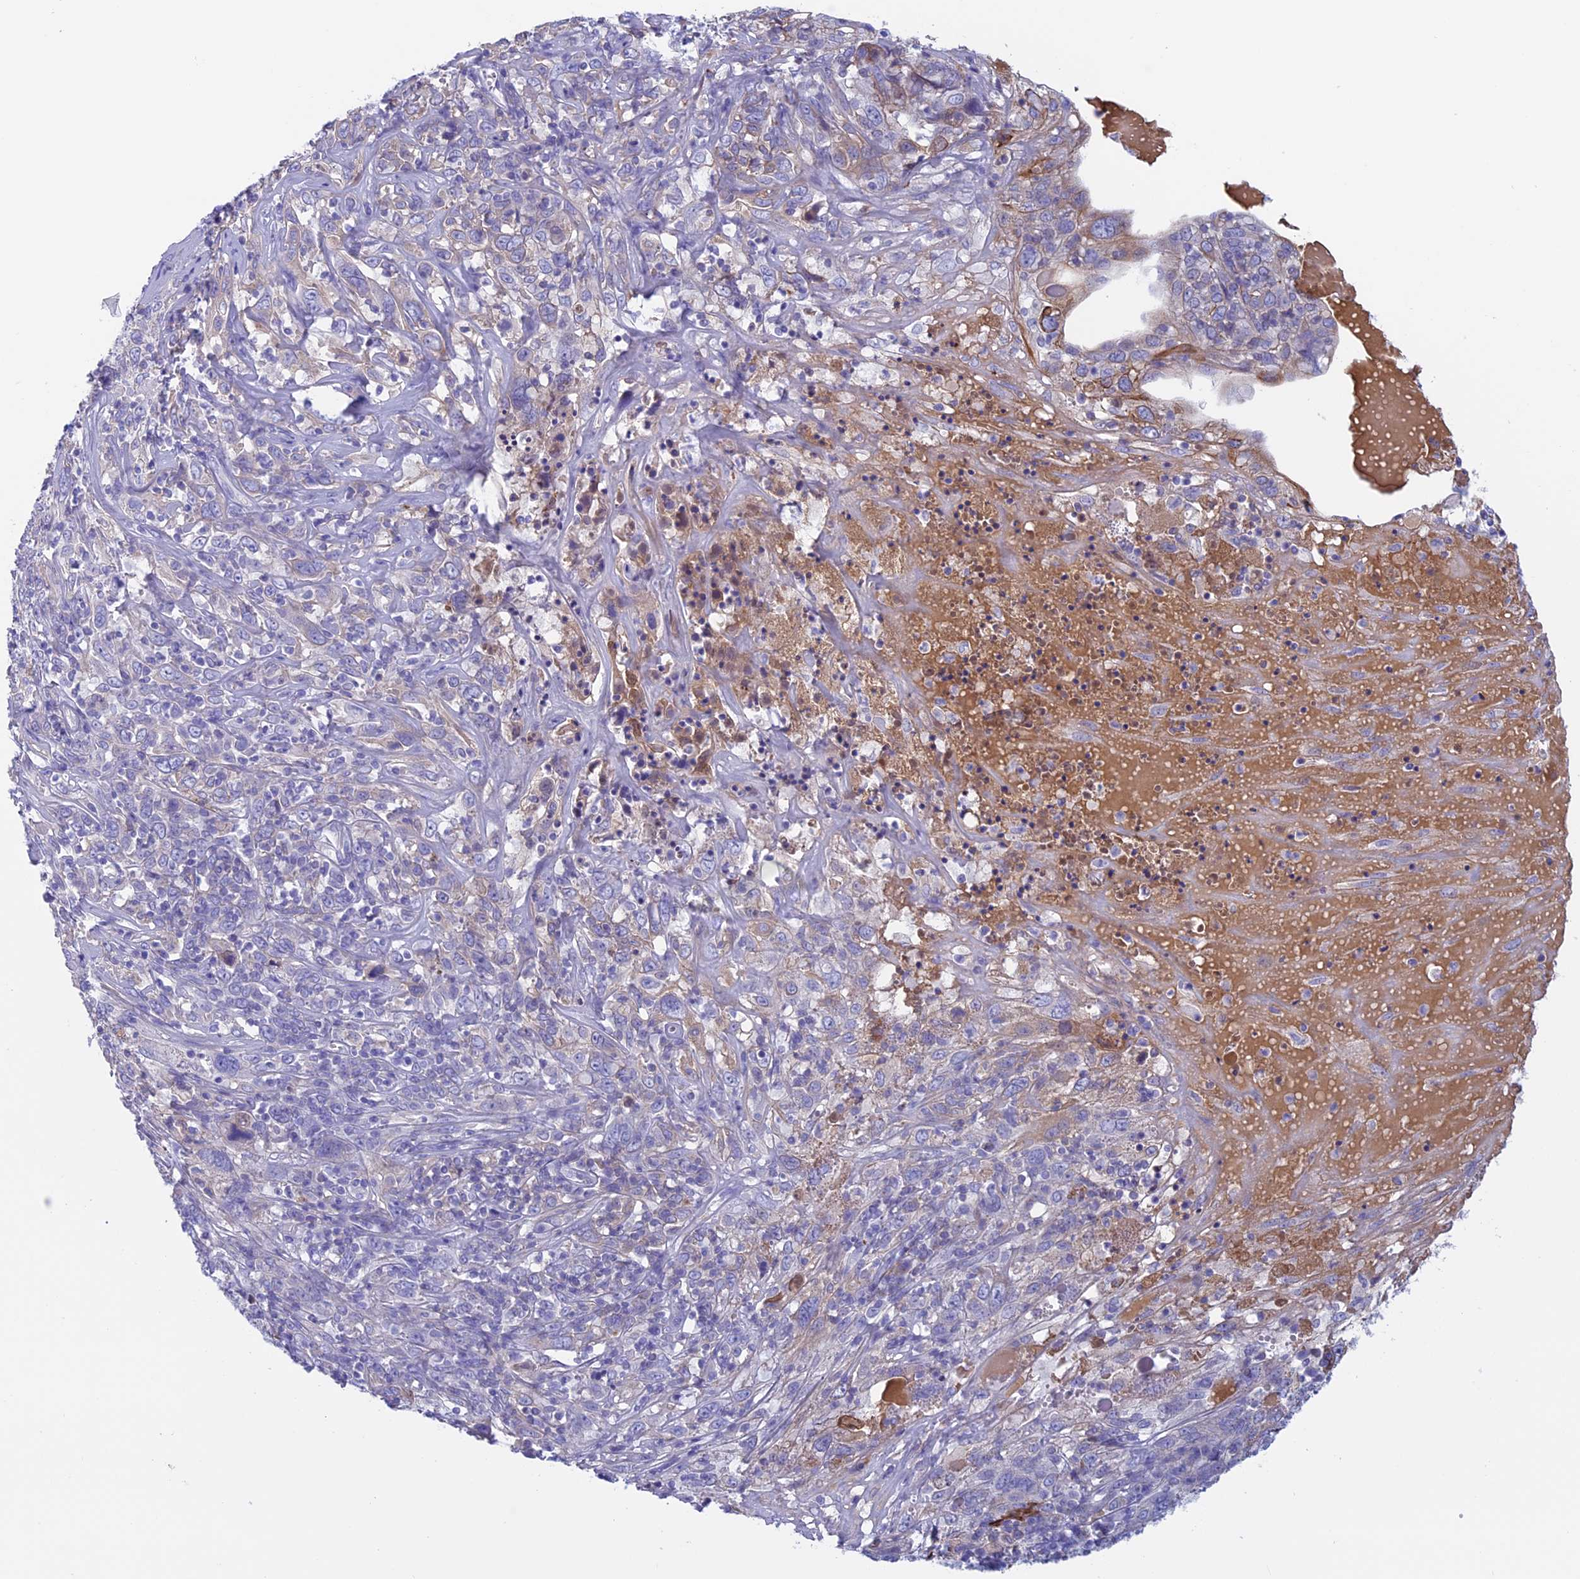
{"staining": {"intensity": "weak", "quantity": "<25%", "location": "cytoplasmic/membranous"}, "tissue": "cervical cancer", "cell_type": "Tumor cells", "image_type": "cancer", "snomed": [{"axis": "morphology", "description": "Squamous cell carcinoma, NOS"}, {"axis": "topography", "description": "Cervix"}], "caption": "Immunohistochemical staining of cervical cancer (squamous cell carcinoma) exhibits no significant expression in tumor cells. (Brightfield microscopy of DAB (3,3'-diaminobenzidine) immunohistochemistry at high magnification).", "gene": "ANGPTL2", "patient": {"sex": "female", "age": 46}}